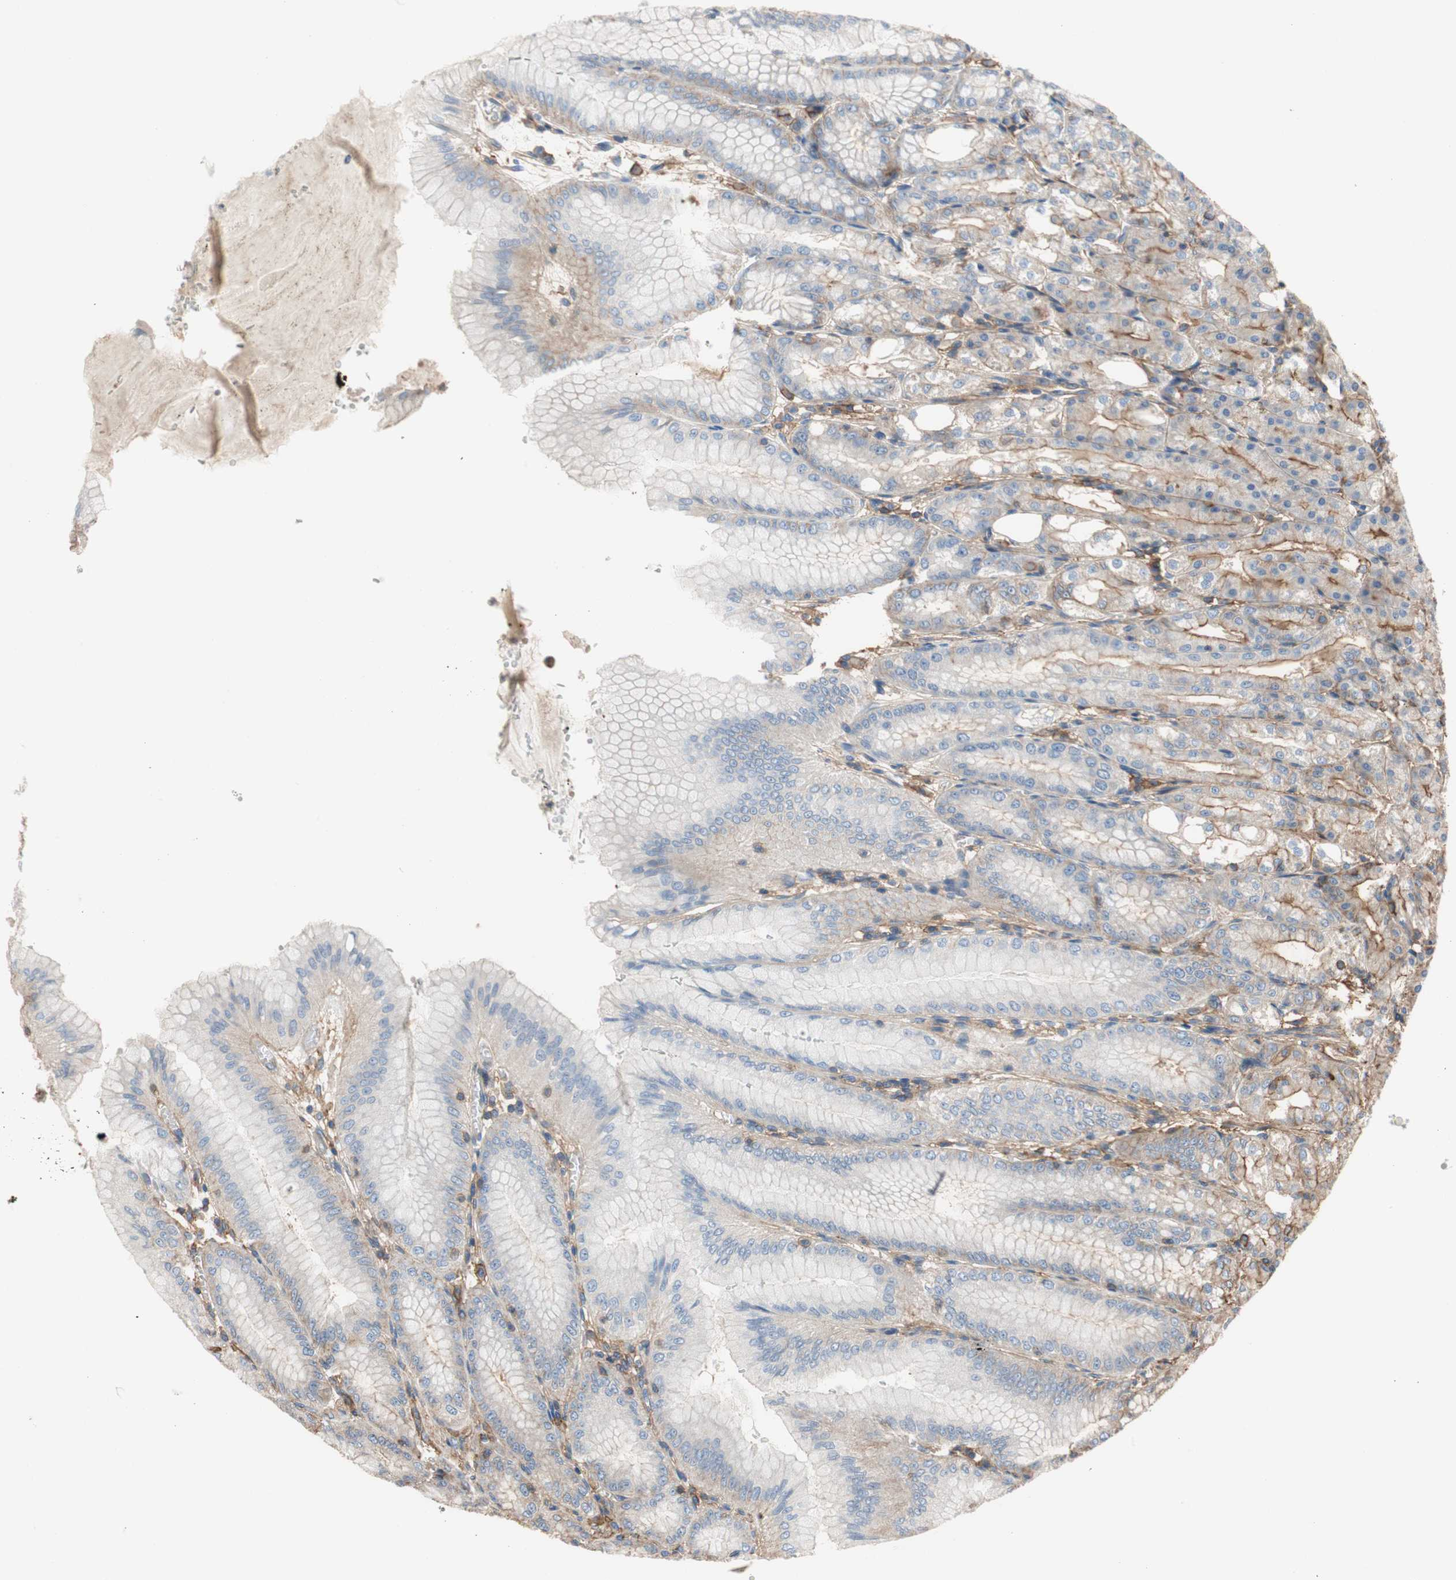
{"staining": {"intensity": "moderate", "quantity": "<25%", "location": "cytoplasmic/membranous"}, "tissue": "stomach", "cell_type": "Glandular cells", "image_type": "normal", "snomed": [{"axis": "morphology", "description": "Normal tissue, NOS"}, {"axis": "topography", "description": "Stomach, lower"}], "caption": "Human stomach stained with a brown dye displays moderate cytoplasmic/membranous positive positivity in about <25% of glandular cells.", "gene": "IL1RL1", "patient": {"sex": "male", "age": 71}}